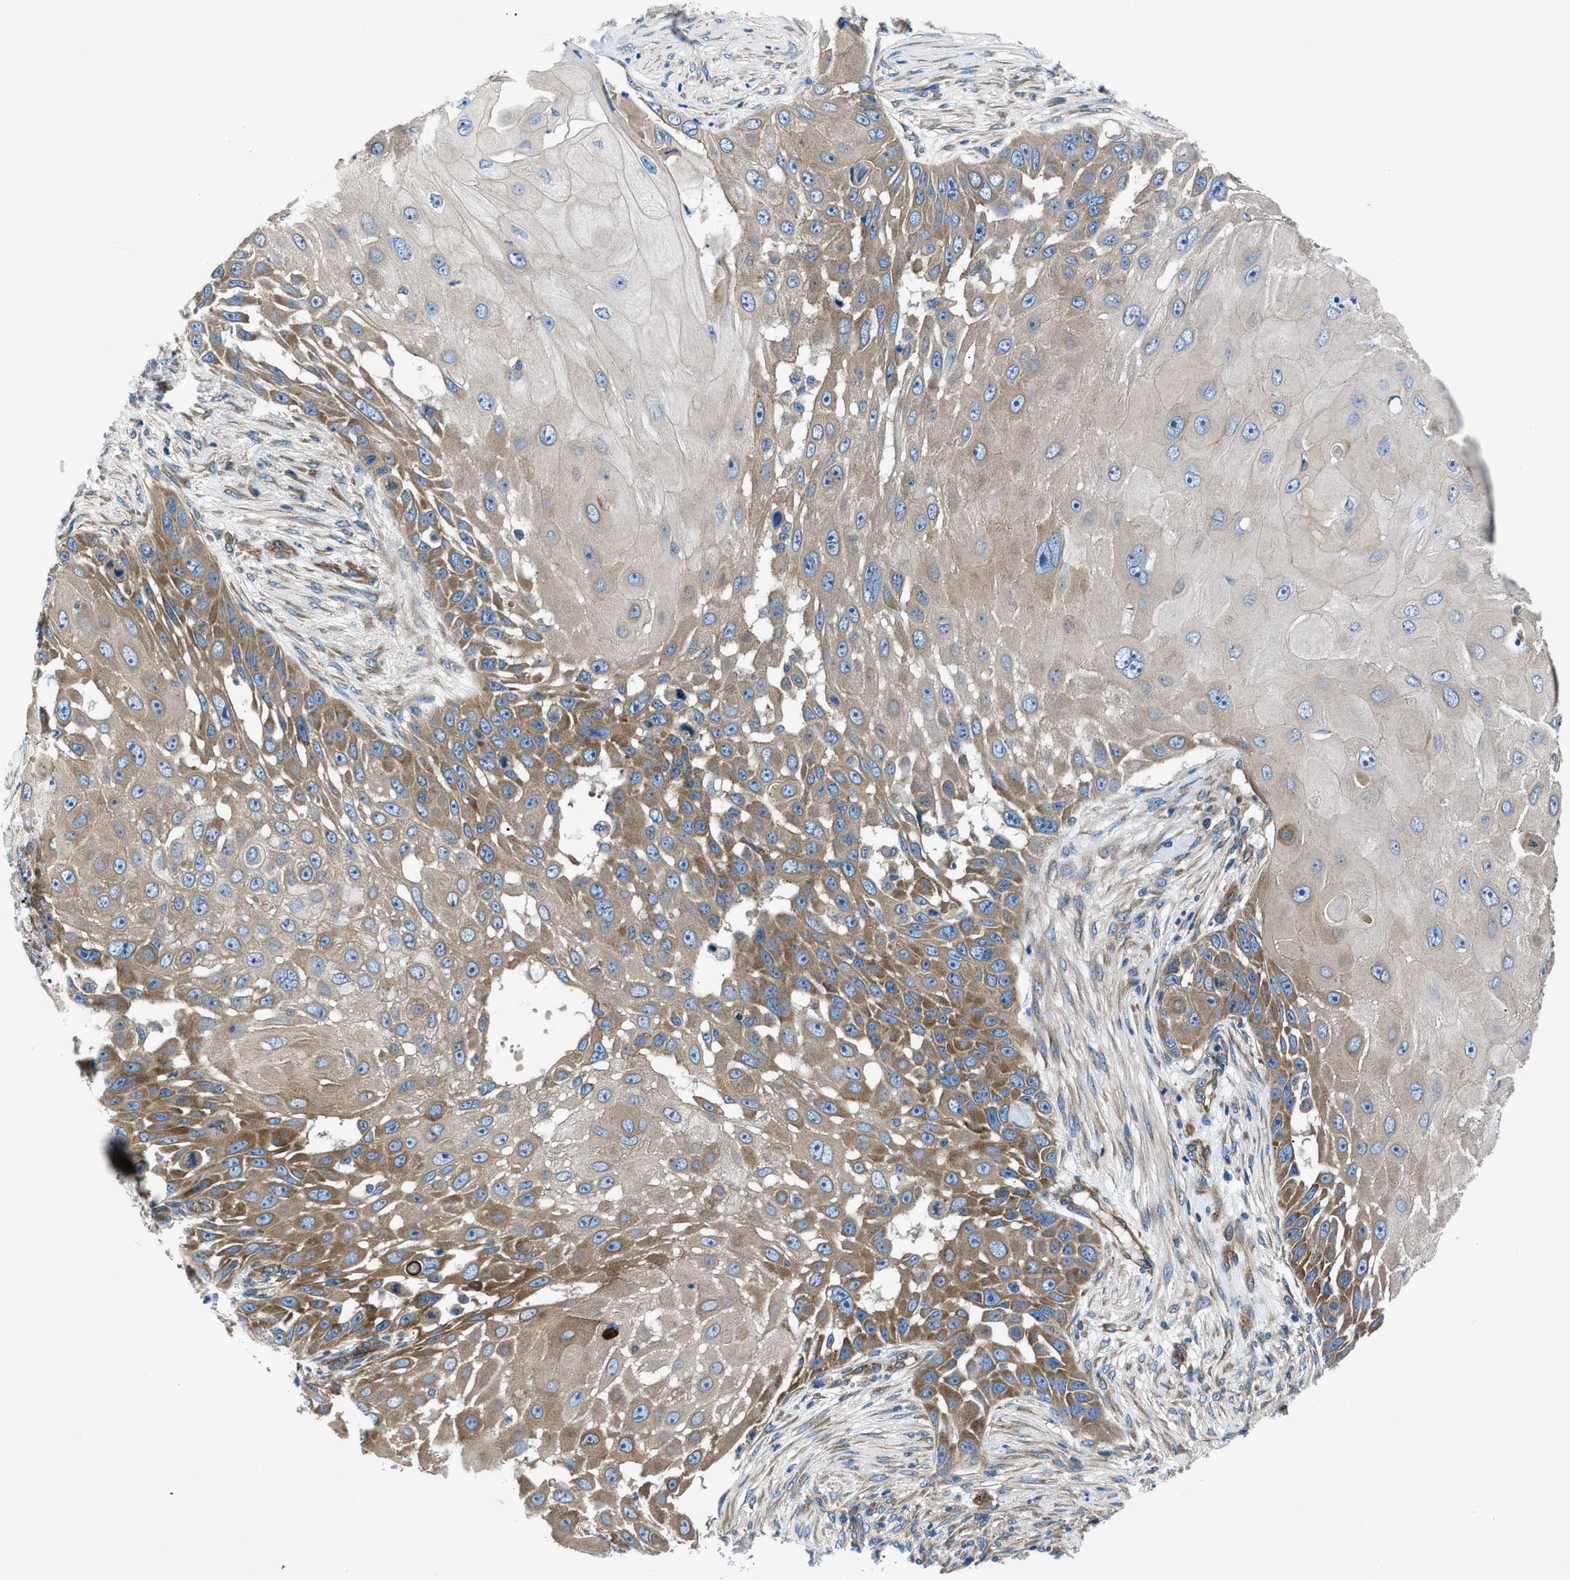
{"staining": {"intensity": "moderate", "quantity": ">75%", "location": "cytoplasmic/membranous"}, "tissue": "skin cancer", "cell_type": "Tumor cells", "image_type": "cancer", "snomed": [{"axis": "morphology", "description": "Squamous cell carcinoma, NOS"}, {"axis": "topography", "description": "Skin"}], "caption": "Human skin squamous cell carcinoma stained with a protein marker demonstrates moderate staining in tumor cells.", "gene": "TRIP4", "patient": {"sex": "female", "age": 44}}